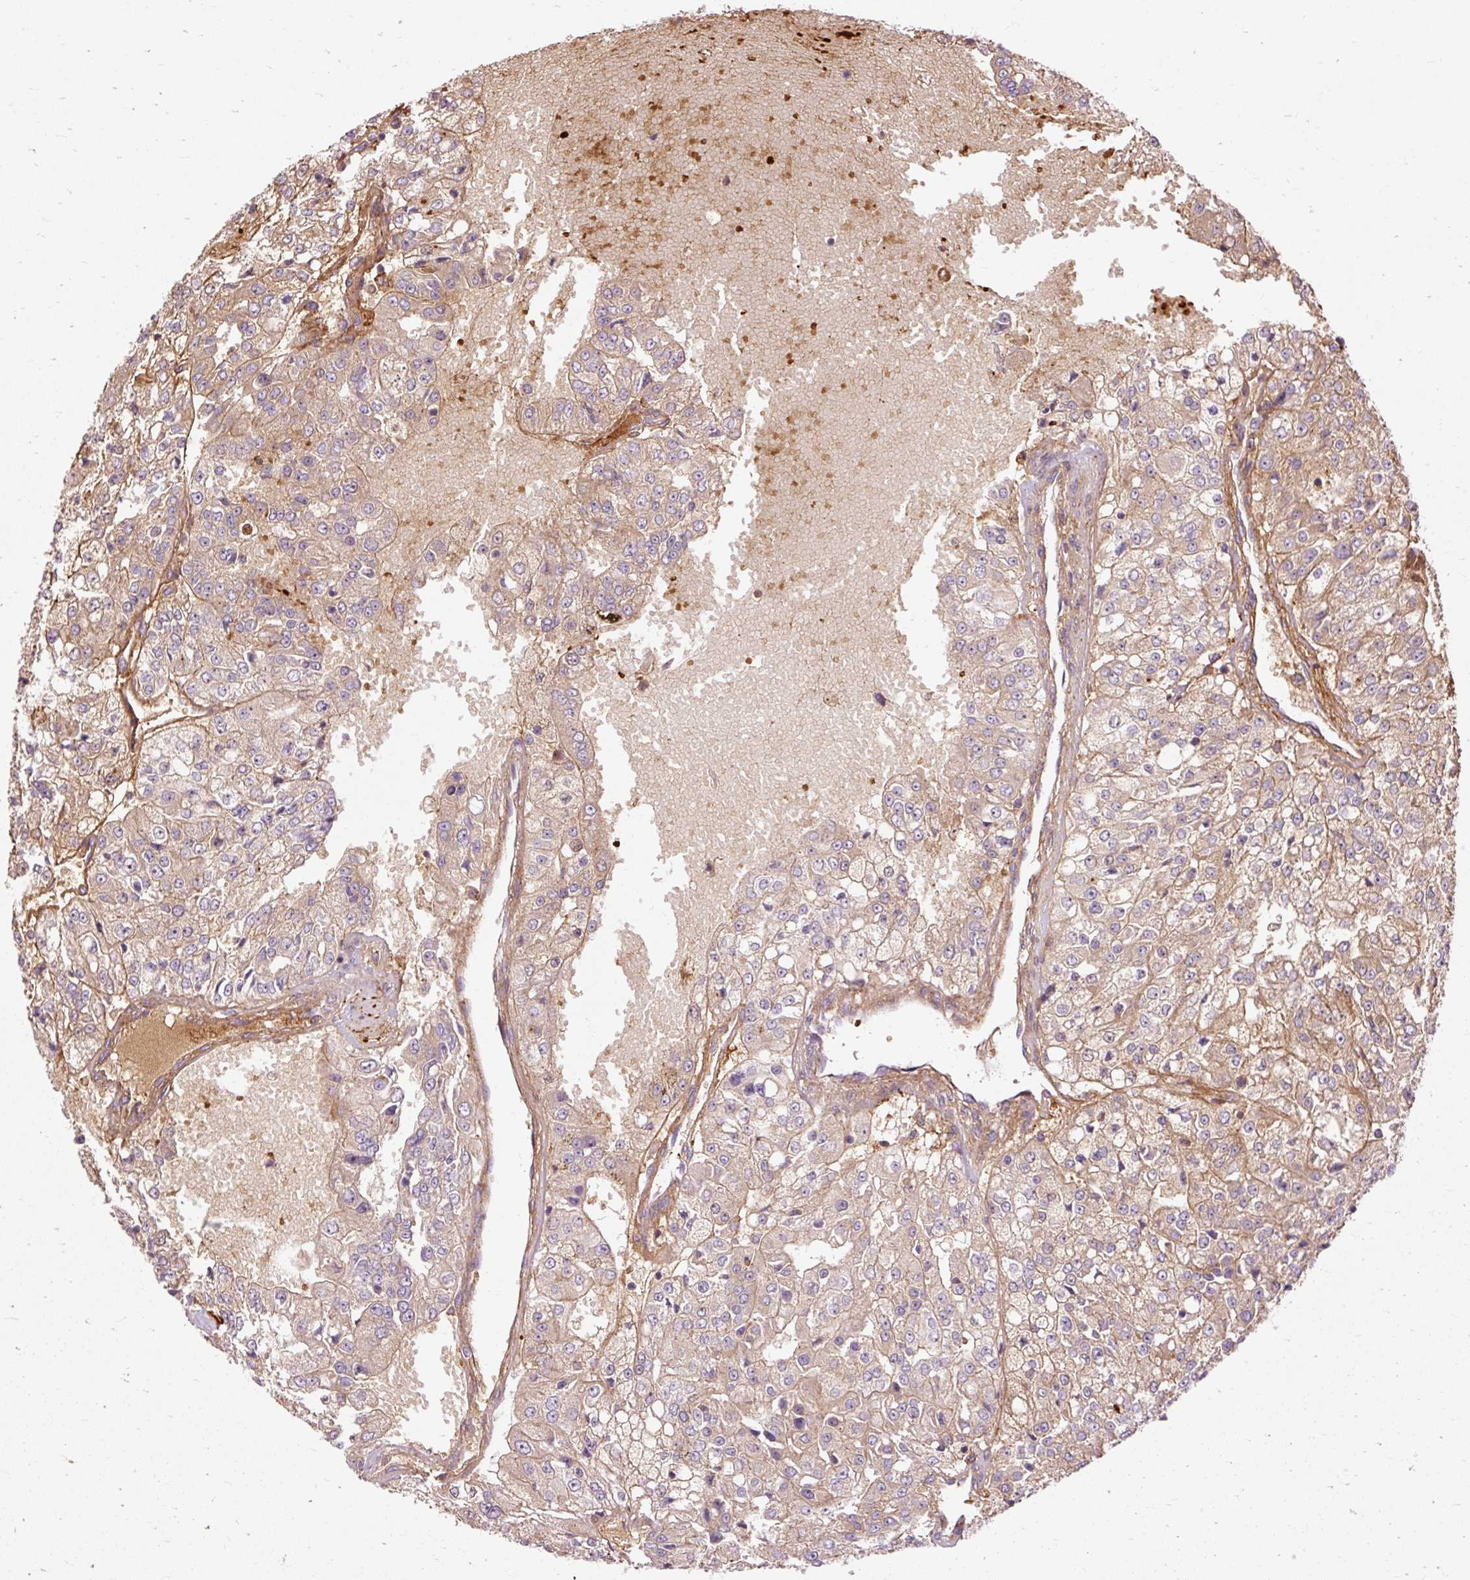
{"staining": {"intensity": "weak", "quantity": ">75%", "location": "cytoplasmic/membranous"}, "tissue": "renal cancer", "cell_type": "Tumor cells", "image_type": "cancer", "snomed": [{"axis": "morphology", "description": "Adenocarcinoma, NOS"}, {"axis": "topography", "description": "Kidney"}], "caption": "This photomicrograph shows immunohistochemistry (IHC) staining of human renal cancer (adenocarcinoma), with low weak cytoplasmic/membranous staining in about >75% of tumor cells.", "gene": "CEBPZ", "patient": {"sex": "female", "age": 63}}